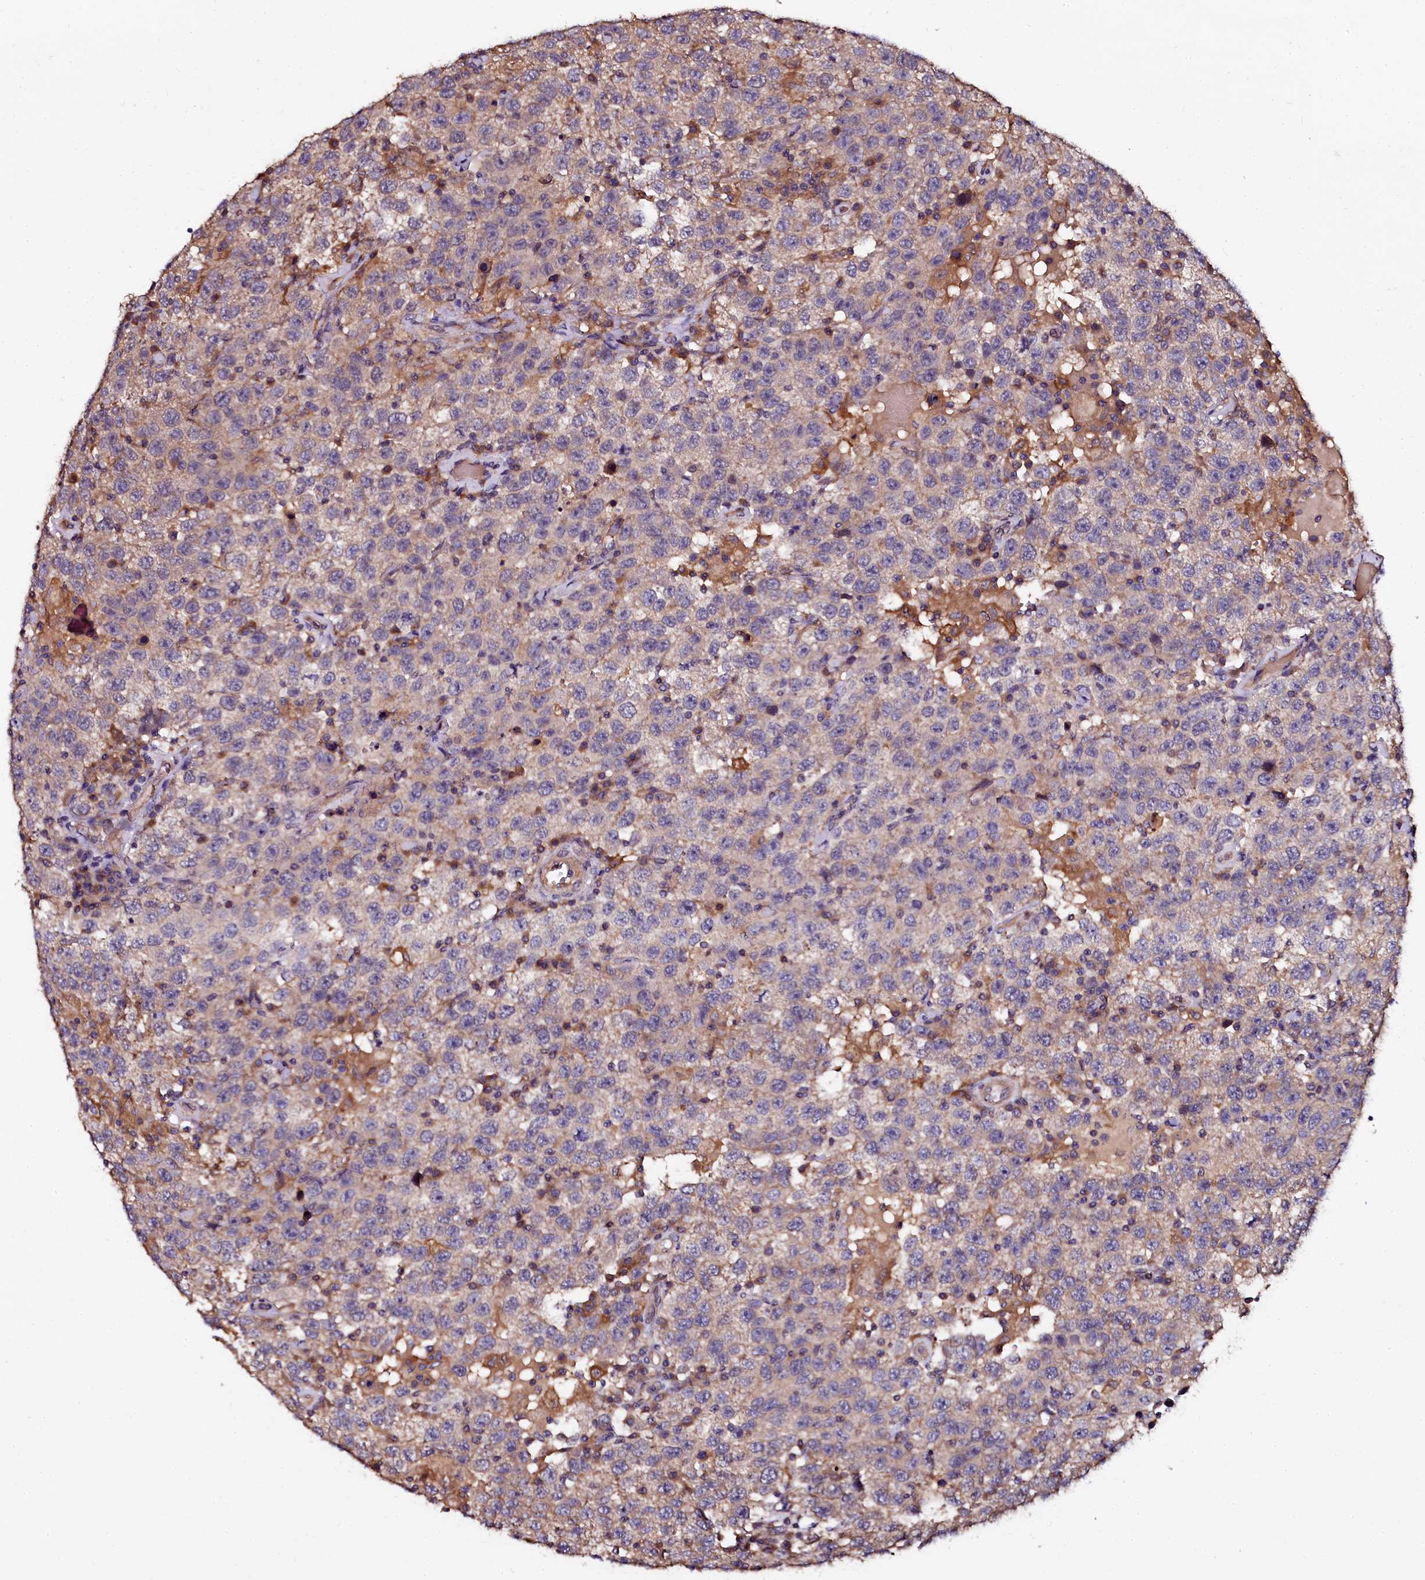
{"staining": {"intensity": "negative", "quantity": "none", "location": "none"}, "tissue": "testis cancer", "cell_type": "Tumor cells", "image_type": "cancer", "snomed": [{"axis": "morphology", "description": "Seminoma, NOS"}, {"axis": "topography", "description": "Testis"}], "caption": "The image reveals no staining of tumor cells in testis seminoma.", "gene": "APPL2", "patient": {"sex": "male", "age": 41}}